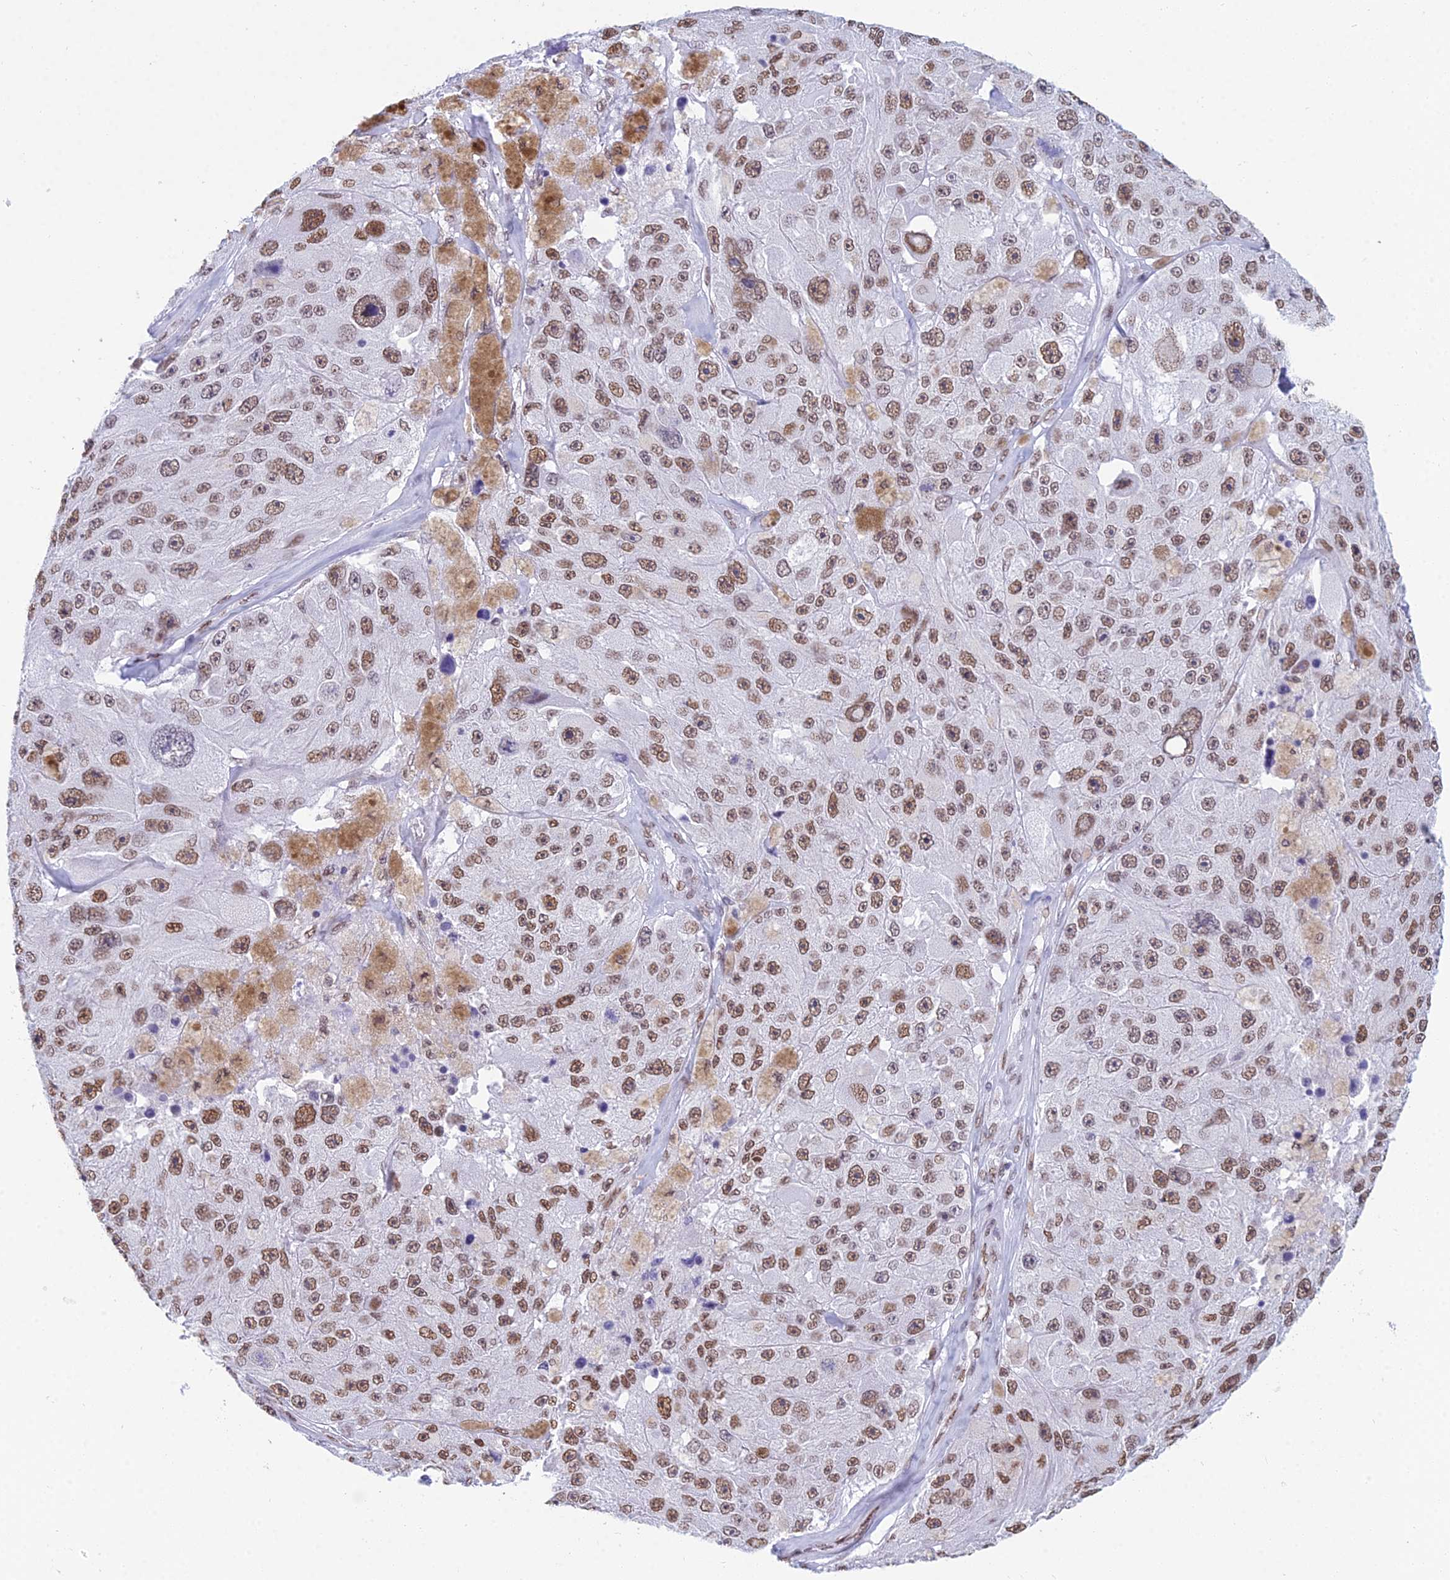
{"staining": {"intensity": "moderate", "quantity": ">75%", "location": "nuclear"}, "tissue": "melanoma", "cell_type": "Tumor cells", "image_type": "cancer", "snomed": [{"axis": "morphology", "description": "Malignant melanoma, Metastatic site"}, {"axis": "topography", "description": "Lymph node"}], "caption": "This is a photomicrograph of immunohistochemistry (IHC) staining of malignant melanoma (metastatic site), which shows moderate positivity in the nuclear of tumor cells.", "gene": "CDC26", "patient": {"sex": "male", "age": 62}}